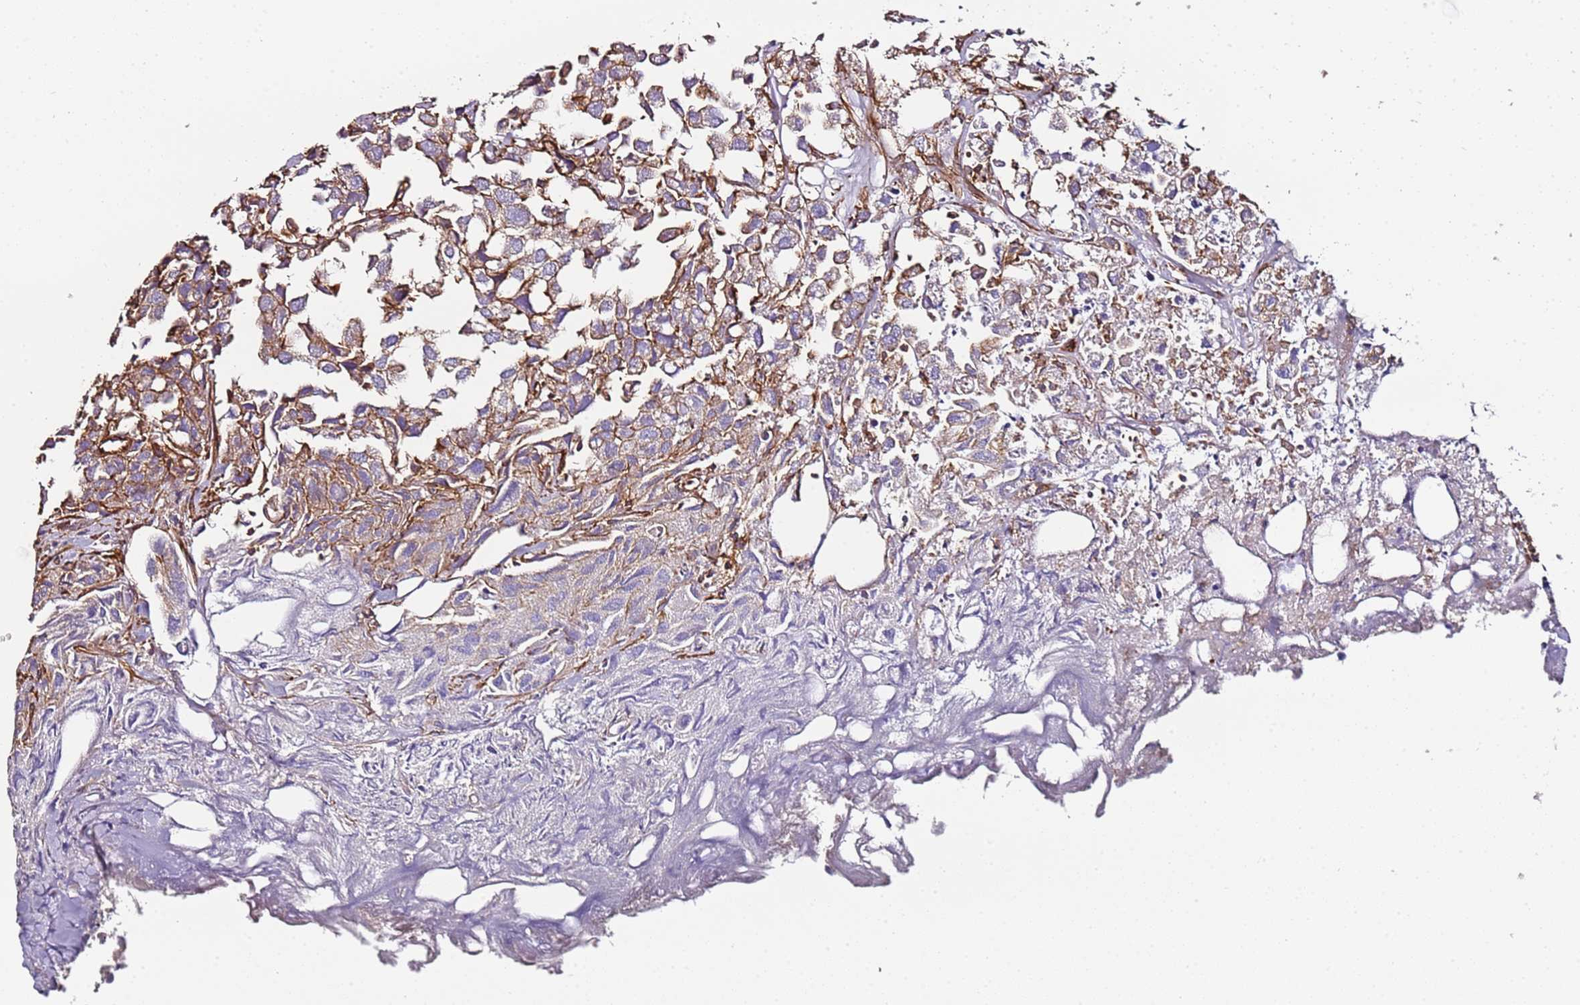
{"staining": {"intensity": "moderate", "quantity": "25%-75%", "location": "cytoplasmic/membranous"}, "tissue": "urothelial cancer", "cell_type": "Tumor cells", "image_type": "cancer", "snomed": [{"axis": "morphology", "description": "Urothelial carcinoma, High grade"}, {"axis": "topography", "description": "Urinary bladder"}], "caption": "An image showing moderate cytoplasmic/membranous positivity in approximately 25%-75% of tumor cells in high-grade urothelial carcinoma, as visualized by brown immunohistochemical staining.", "gene": "CYP2U1", "patient": {"sex": "female", "age": 75}}